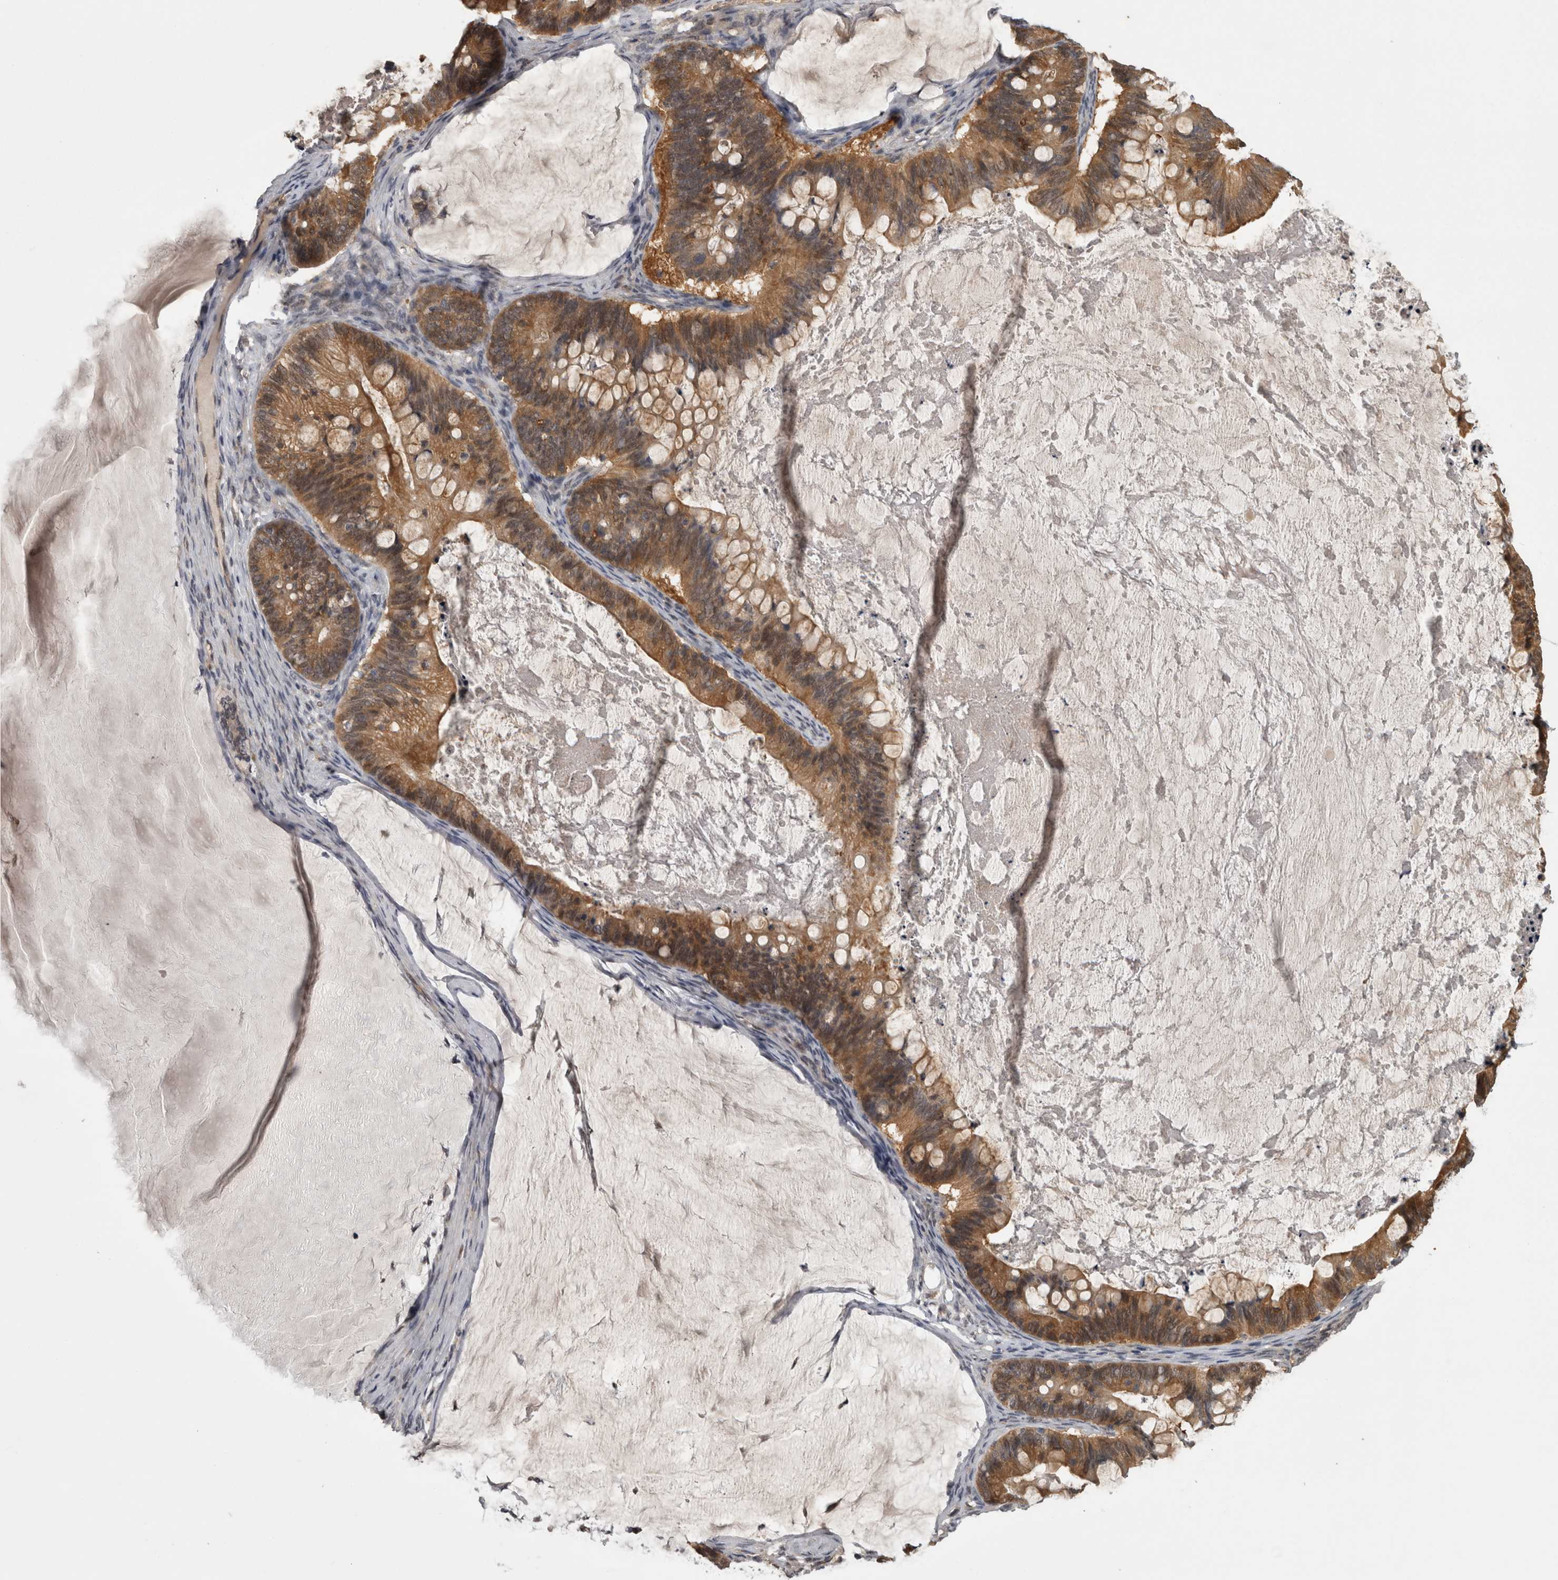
{"staining": {"intensity": "moderate", "quantity": ">75%", "location": "cytoplasmic/membranous"}, "tissue": "ovarian cancer", "cell_type": "Tumor cells", "image_type": "cancer", "snomed": [{"axis": "morphology", "description": "Cystadenocarcinoma, mucinous, NOS"}, {"axis": "topography", "description": "Ovary"}], "caption": "A photomicrograph of ovarian cancer (mucinous cystadenocarcinoma) stained for a protein exhibits moderate cytoplasmic/membranous brown staining in tumor cells. (IHC, brightfield microscopy, high magnification).", "gene": "APRT", "patient": {"sex": "female", "age": 61}}